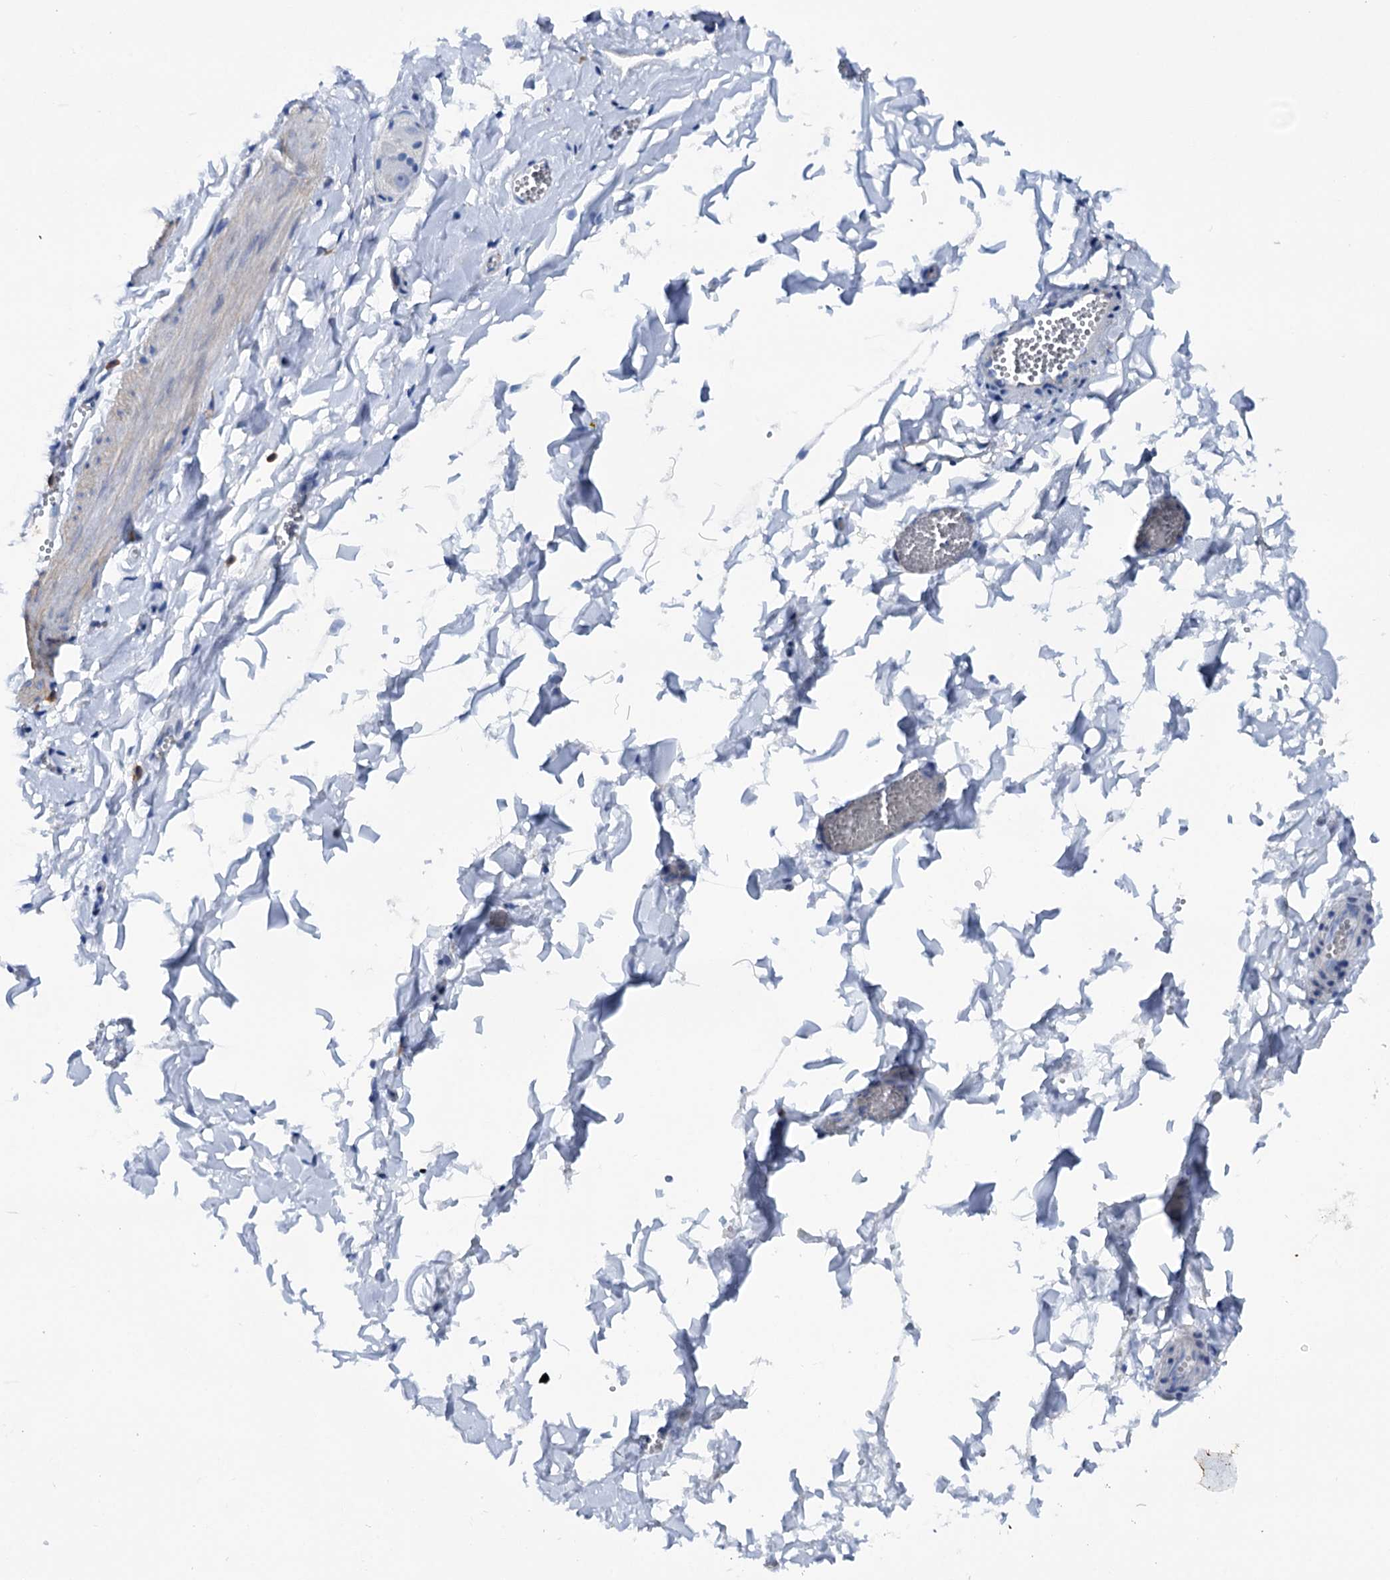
{"staining": {"intensity": "negative", "quantity": "none", "location": "none"}, "tissue": "adipose tissue", "cell_type": "Adipocytes", "image_type": "normal", "snomed": [{"axis": "morphology", "description": "Normal tissue, NOS"}, {"axis": "topography", "description": "Gallbladder"}, {"axis": "topography", "description": "Peripheral nerve tissue"}], "caption": "IHC histopathology image of normal adipose tissue: human adipose tissue stained with DAB (3,3'-diaminobenzidine) shows no significant protein expression in adipocytes.", "gene": "FAAP20", "patient": {"sex": "male", "age": 38}}